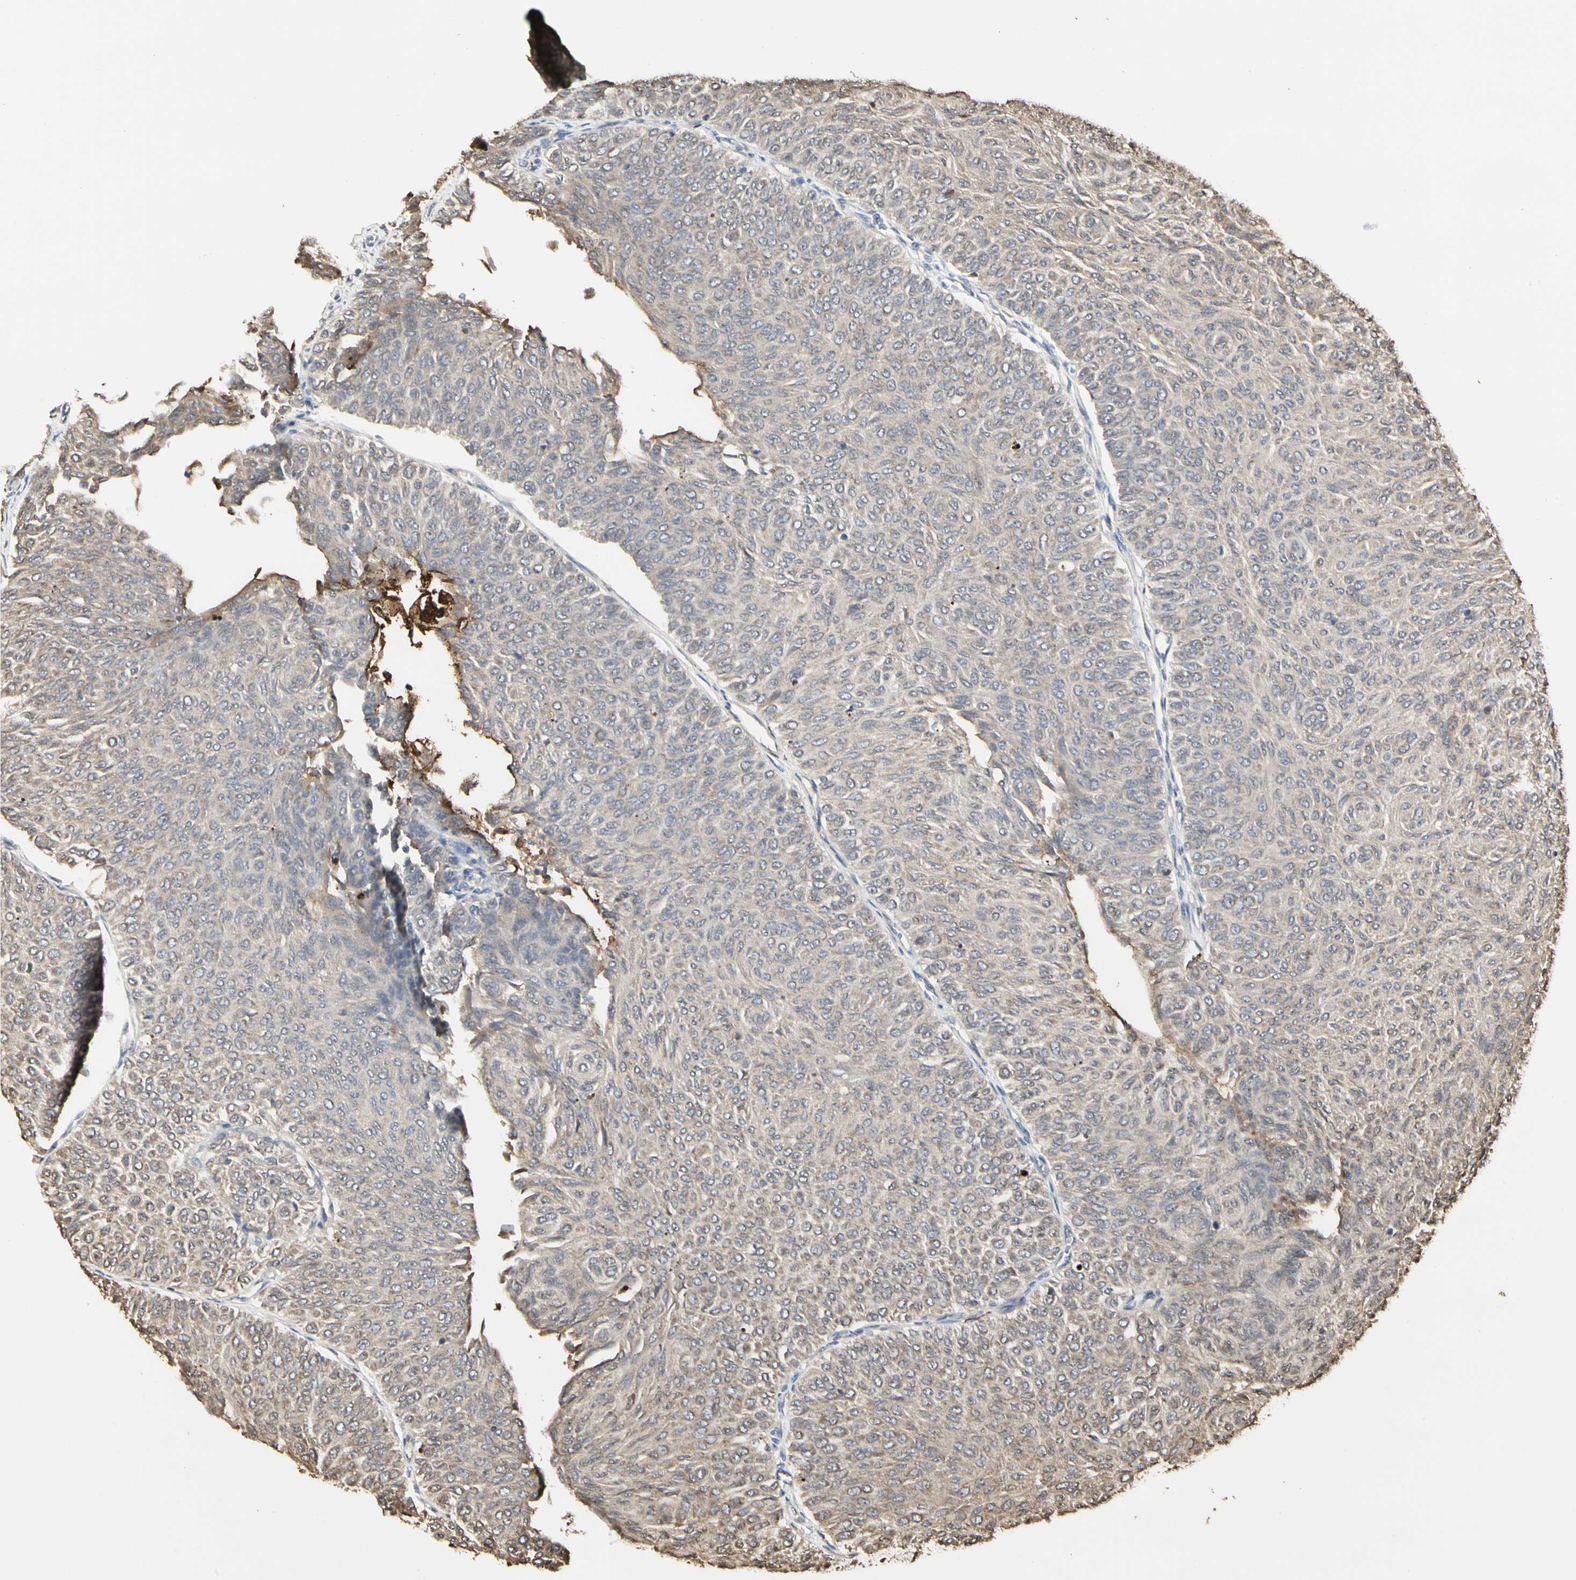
{"staining": {"intensity": "weak", "quantity": ">75%", "location": "cytoplasmic/membranous"}, "tissue": "urothelial cancer", "cell_type": "Tumor cells", "image_type": "cancer", "snomed": [{"axis": "morphology", "description": "Urothelial carcinoma, Low grade"}, {"axis": "topography", "description": "Urinary bladder"}], "caption": "Immunohistochemical staining of low-grade urothelial carcinoma shows low levels of weak cytoplasmic/membranous protein expression in approximately >75% of tumor cells.", "gene": "TAOK1", "patient": {"sex": "male", "age": 78}}